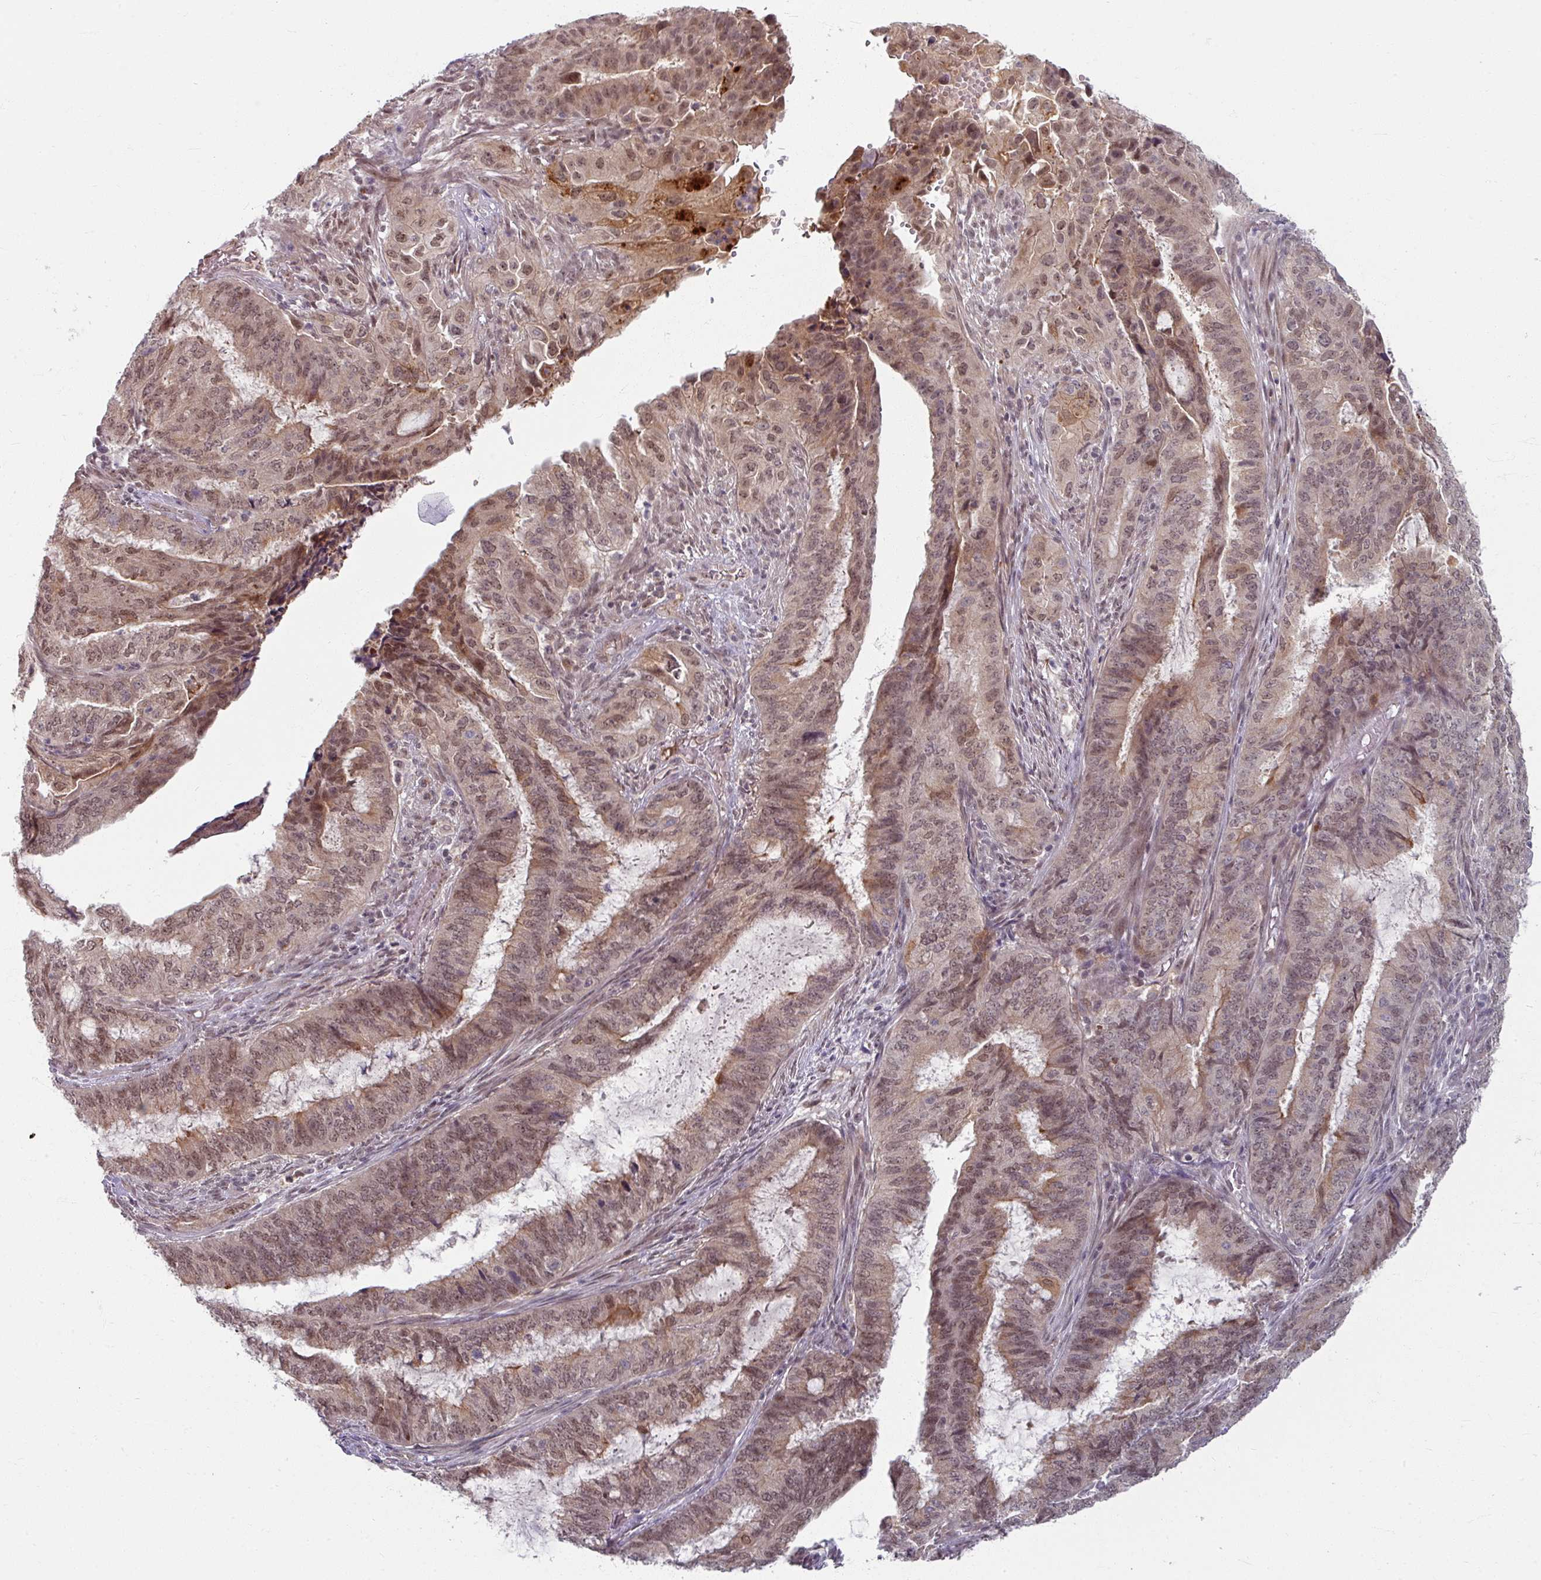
{"staining": {"intensity": "moderate", "quantity": ">75%", "location": "nuclear"}, "tissue": "endometrial cancer", "cell_type": "Tumor cells", "image_type": "cancer", "snomed": [{"axis": "morphology", "description": "Adenocarcinoma, NOS"}, {"axis": "topography", "description": "Endometrium"}], "caption": "A brown stain highlights moderate nuclear staining of a protein in endometrial adenocarcinoma tumor cells. (Stains: DAB (3,3'-diaminobenzidine) in brown, nuclei in blue, Microscopy: brightfield microscopy at high magnification).", "gene": "KLC3", "patient": {"sex": "female", "age": 51}}